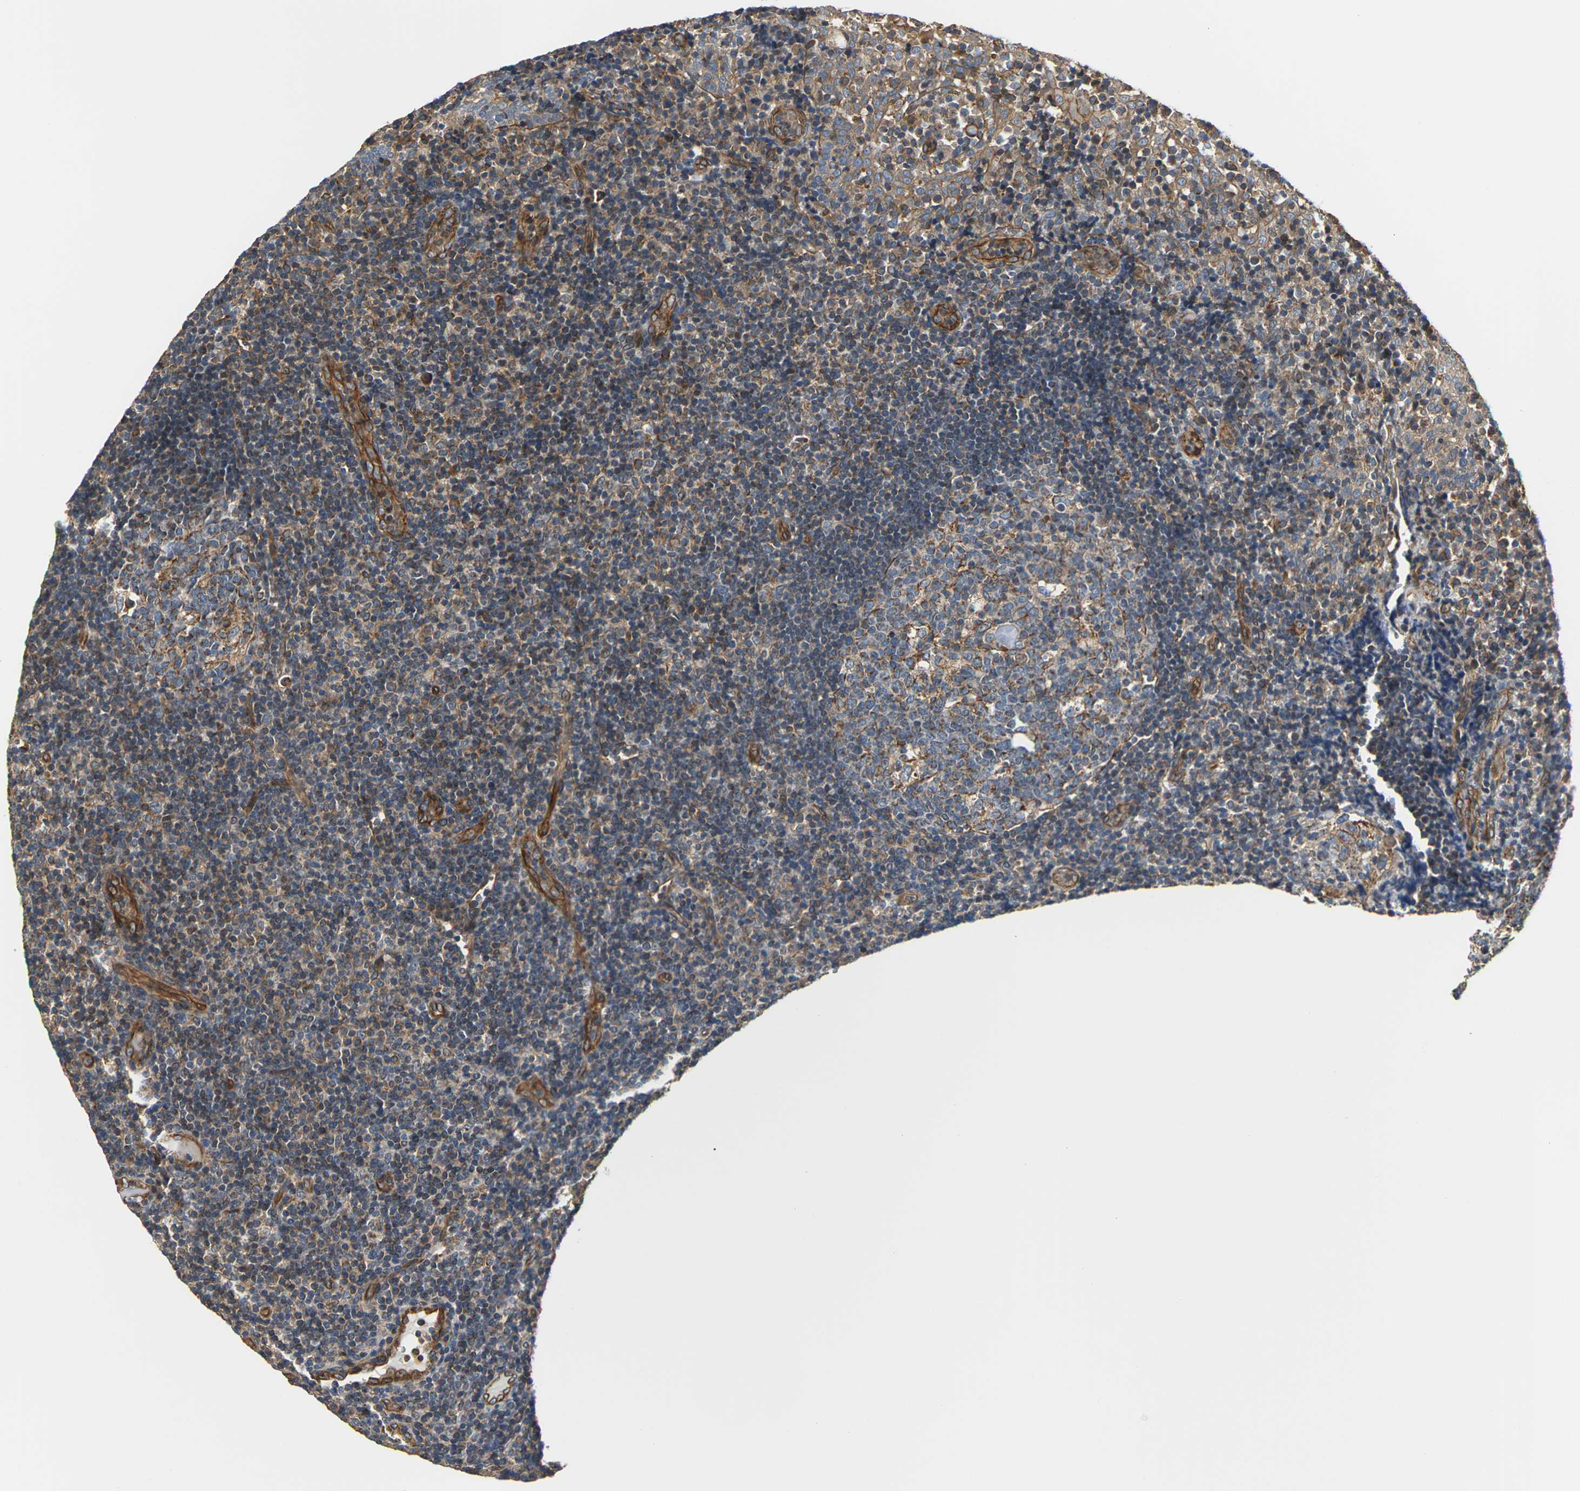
{"staining": {"intensity": "strong", "quantity": "25%-75%", "location": "cytoplasmic/membranous"}, "tissue": "tonsil", "cell_type": "Germinal center cells", "image_type": "normal", "snomed": [{"axis": "morphology", "description": "Normal tissue, NOS"}, {"axis": "topography", "description": "Tonsil"}], "caption": "Normal tonsil was stained to show a protein in brown. There is high levels of strong cytoplasmic/membranous positivity in approximately 25%-75% of germinal center cells. The protein of interest is stained brown, and the nuclei are stained in blue (DAB (3,3'-diaminobenzidine) IHC with brightfield microscopy, high magnification).", "gene": "PCDHB4", "patient": {"sex": "female", "age": 40}}